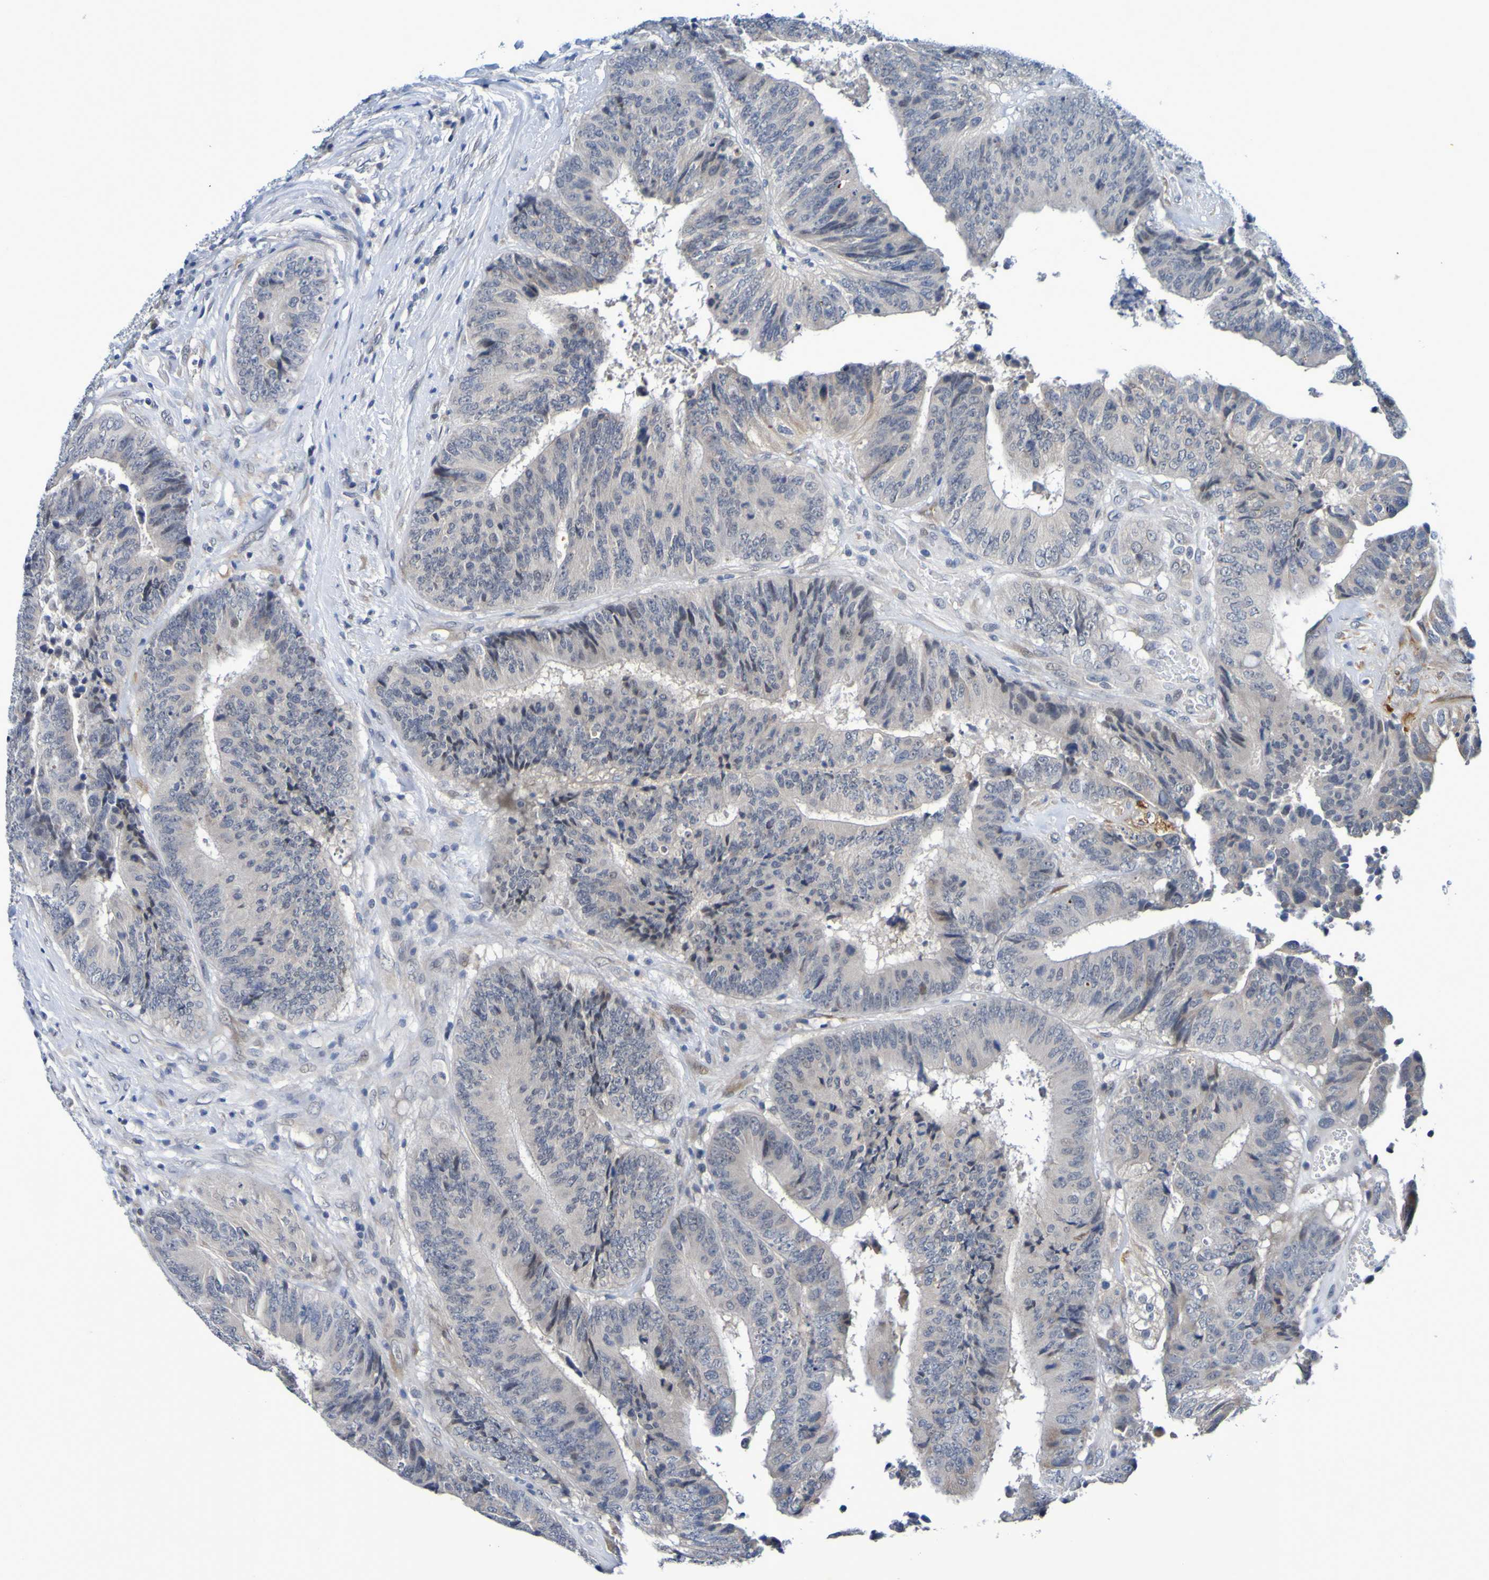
{"staining": {"intensity": "negative", "quantity": "none", "location": "none"}, "tissue": "colorectal cancer", "cell_type": "Tumor cells", "image_type": "cancer", "snomed": [{"axis": "morphology", "description": "Adenocarcinoma, NOS"}, {"axis": "topography", "description": "Rectum"}], "caption": "Immunohistochemical staining of adenocarcinoma (colorectal) reveals no significant expression in tumor cells.", "gene": "VMA21", "patient": {"sex": "male", "age": 72}}